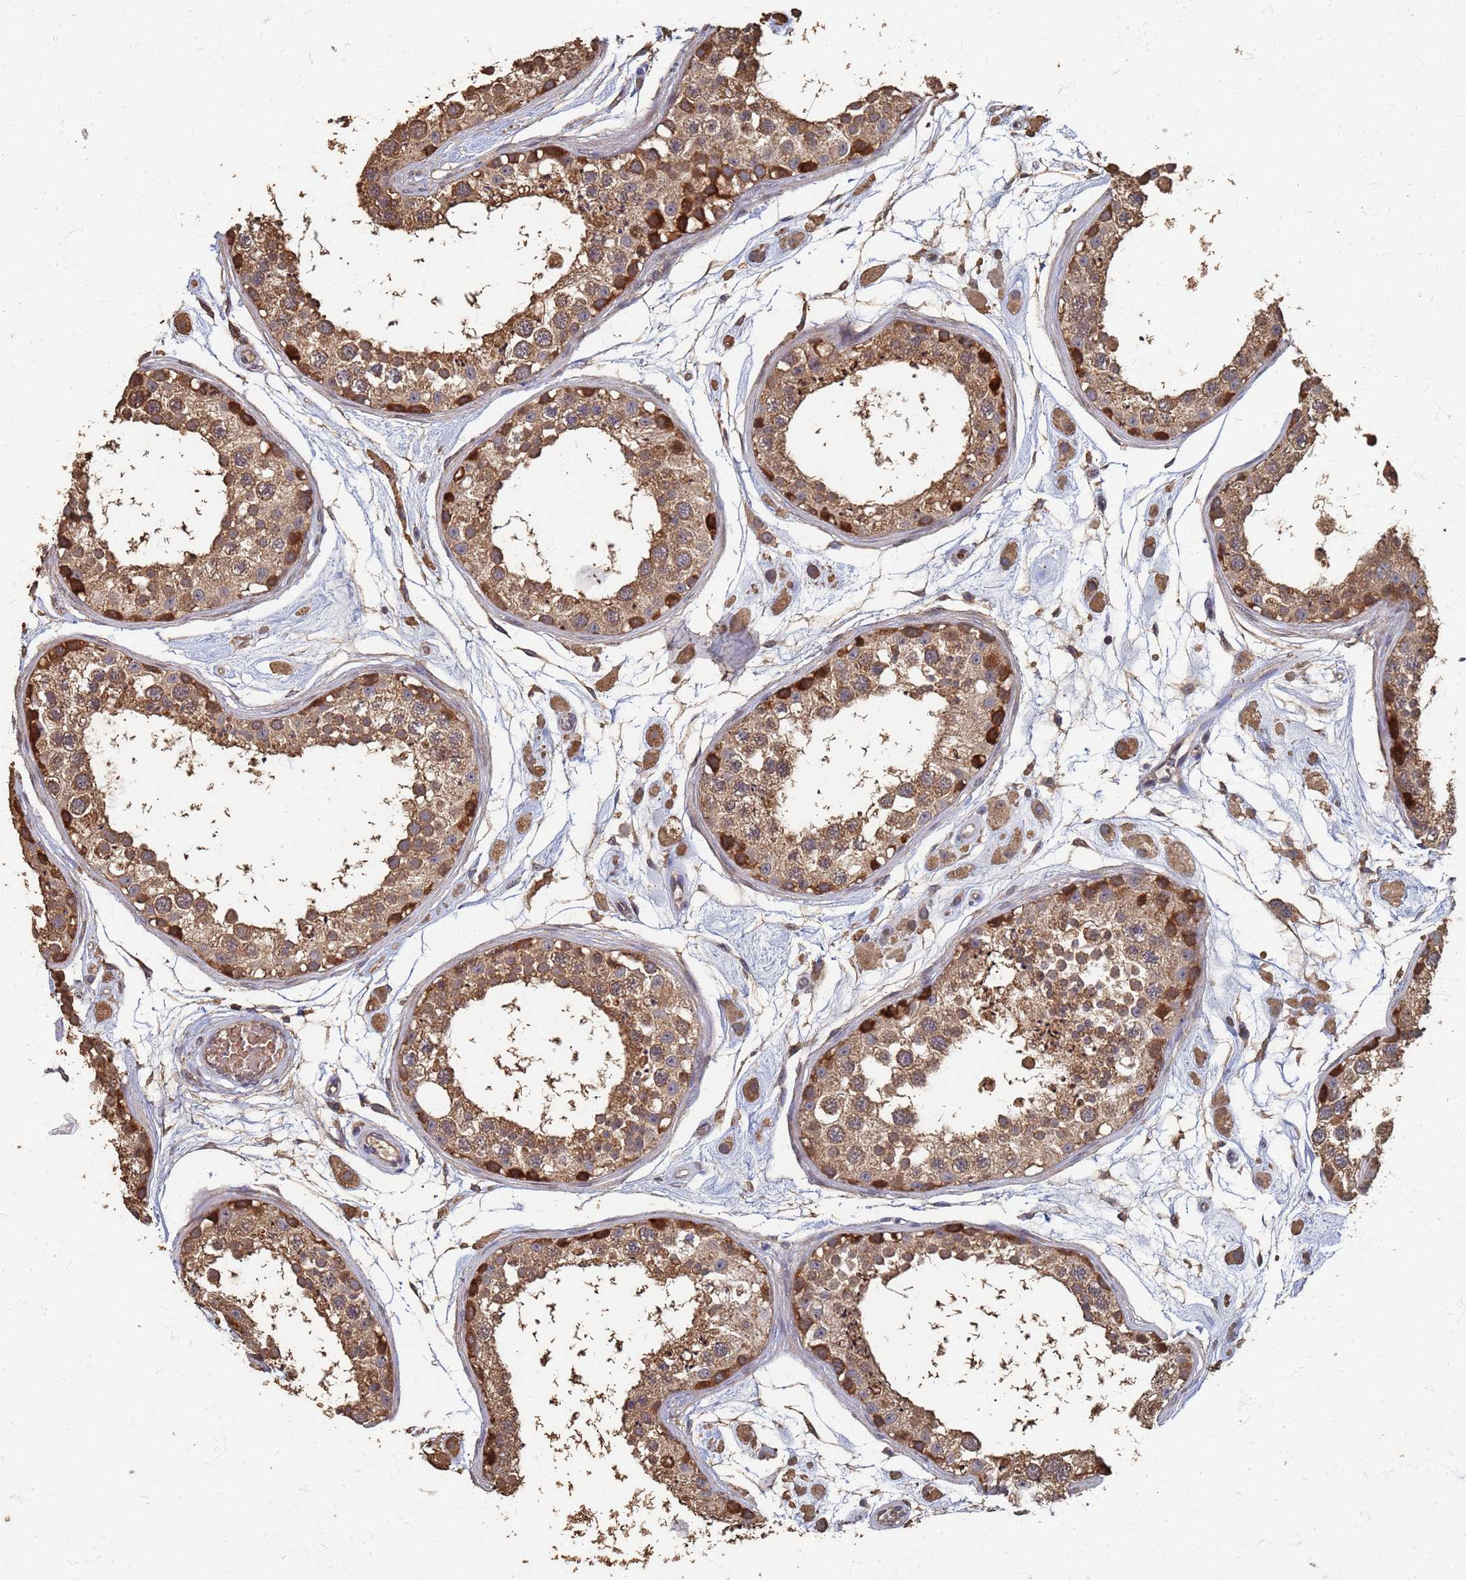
{"staining": {"intensity": "moderate", "quantity": ">75%", "location": "cytoplasmic/membranous"}, "tissue": "testis", "cell_type": "Cells in seminiferous ducts", "image_type": "normal", "snomed": [{"axis": "morphology", "description": "Normal tissue, NOS"}, {"axis": "topography", "description": "Testis"}], "caption": "The micrograph reveals a brown stain indicating the presence of a protein in the cytoplasmic/membranous of cells in seminiferous ducts in testis. The staining is performed using DAB (3,3'-diaminobenzidine) brown chromogen to label protein expression. The nuclei are counter-stained blue using hematoxylin.", "gene": "DPH5", "patient": {"sex": "male", "age": 25}}